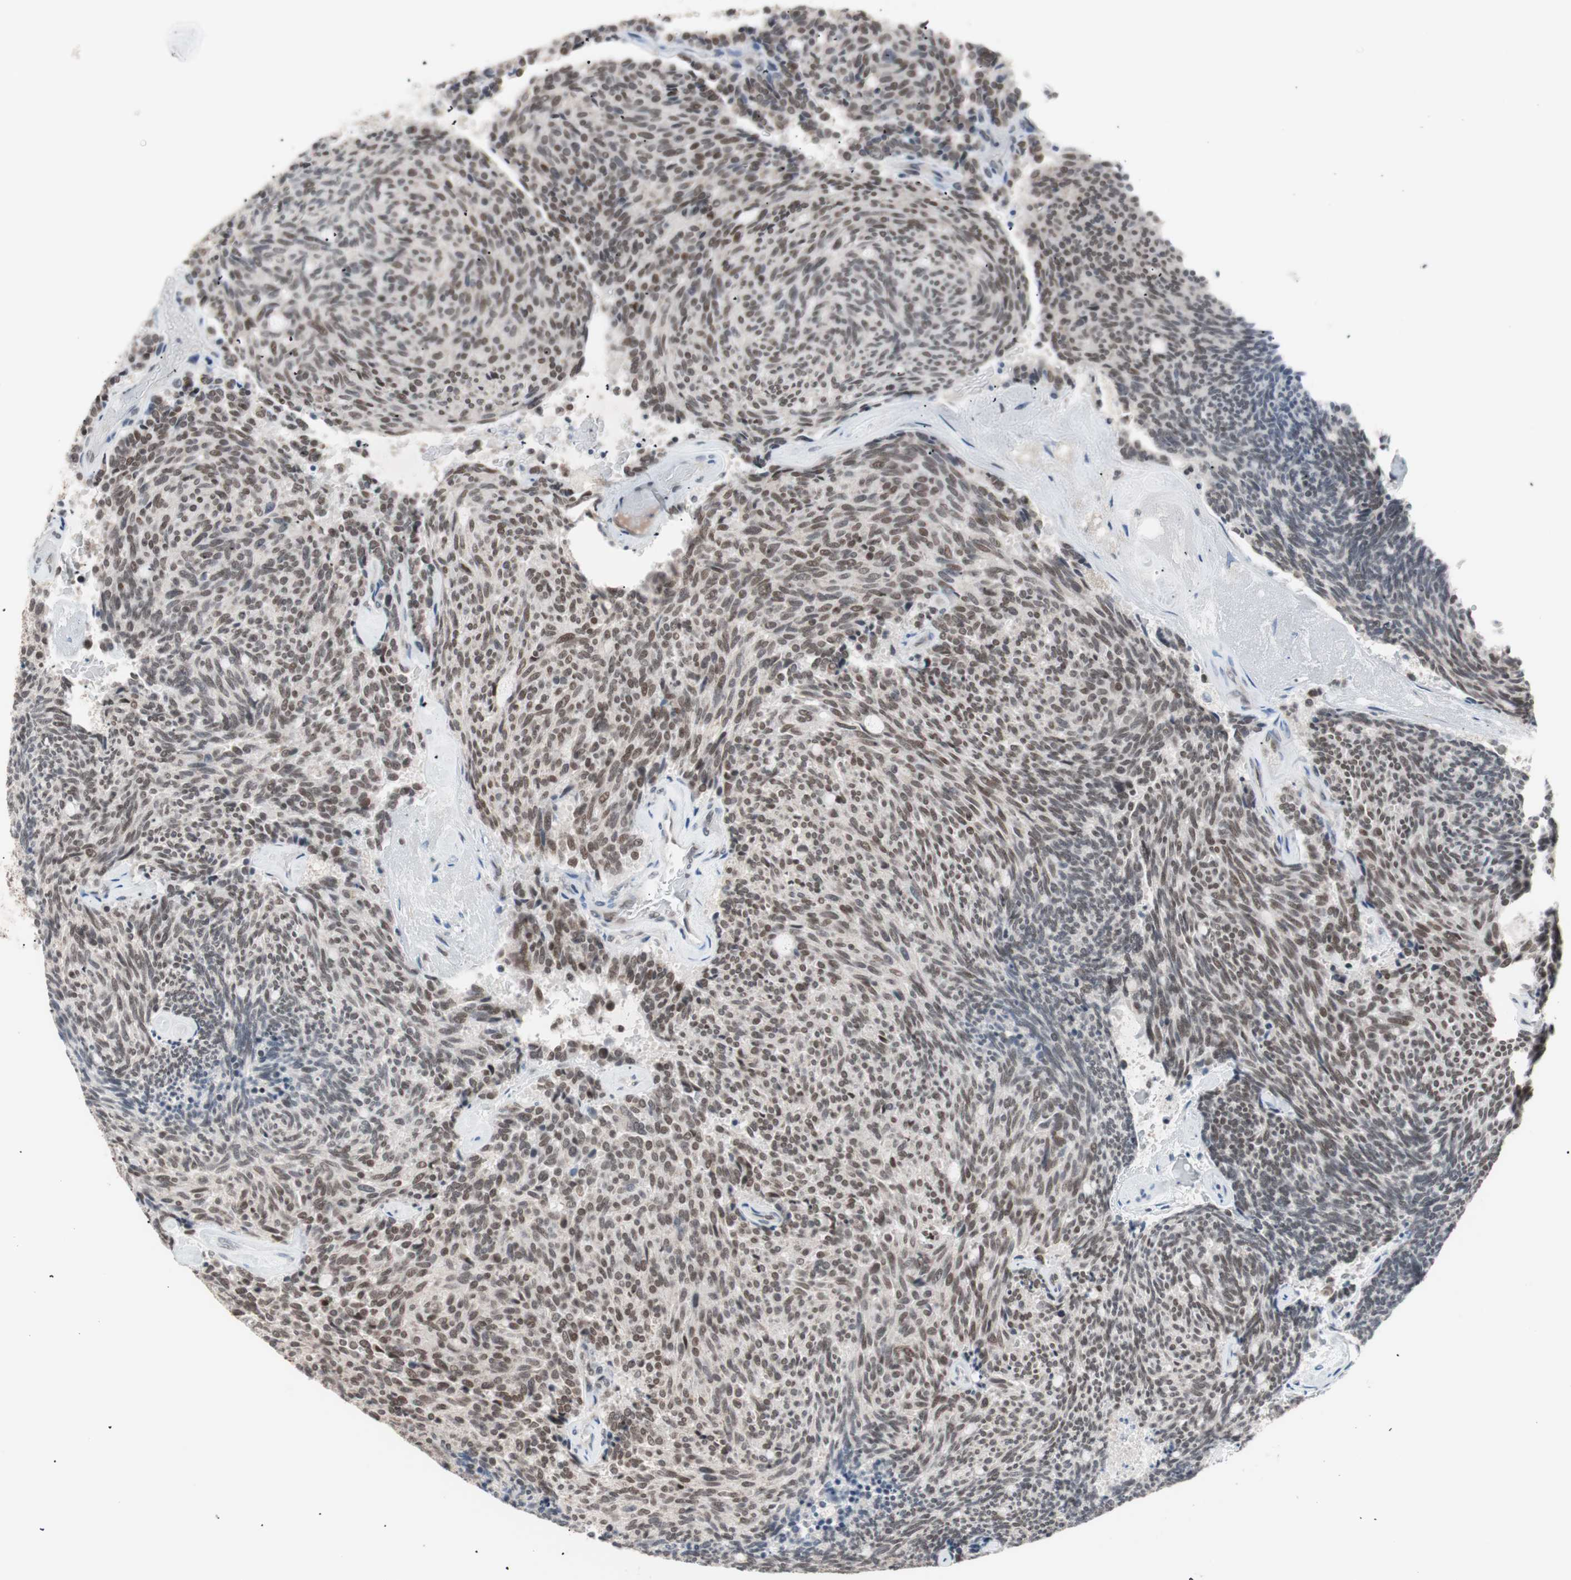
{"staining": {"intensity": "moderate", "quantity": "25%-75%", "location": "nuclear"}, "tissue": "carcinoid", "cell_type": "Tumor cells", "image_type": "cancer", "snomed": [{"axis": "morphology", "description": "Carcinoid, malignant, NOS"}, {"axis": "topography", "description": "Pancreas"}], "caption": "A brown stain shows moderate nuclear staining of a protein in human malignant carcinoid tumor cells.", "gene": "LIG3", "patient": {"sex": "female", "age": 54}}